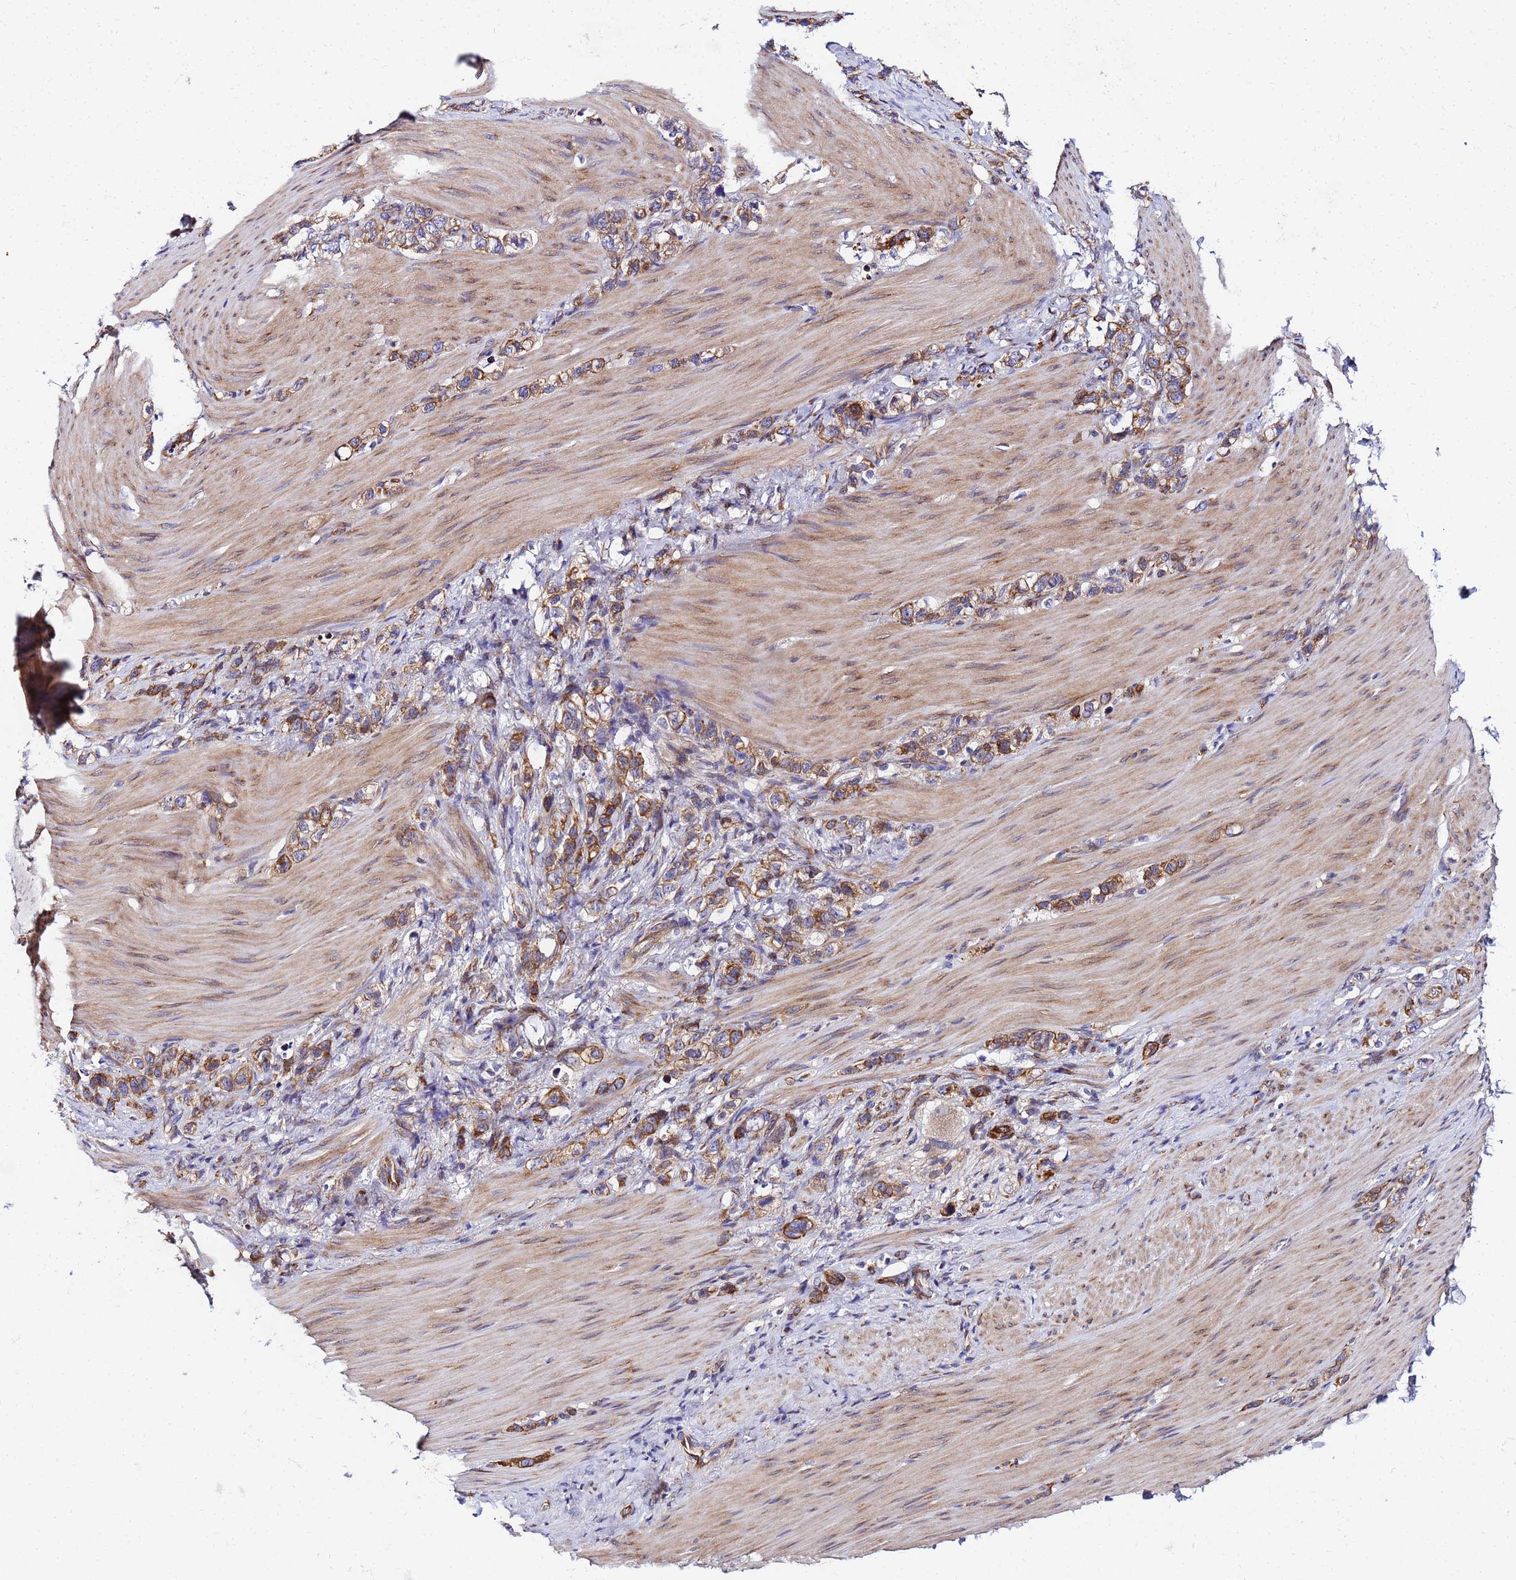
{"staining": {"intensity": "moderate", "quantity": ">75%", "location": "cytoplasmic/membranous"}, "tissue": "stomach cancer", "cell_type": "Tumor cells", "image_type": "cancer", "snomed": [{"axis": "morphology", "description": "Adenocarcinoma, NOS"}, {"axis": "topography", "description": "Stomach"}], "caption": "A high-resolution histopathology image shows immunohistochemistry staining of stomach adenocarcinoma, which demonstrates moderate cytoplasmic/membranous staining in about >75% of tumor cells.", "gene": "POM121", "patient": {"sex": "female", "age": 65}}